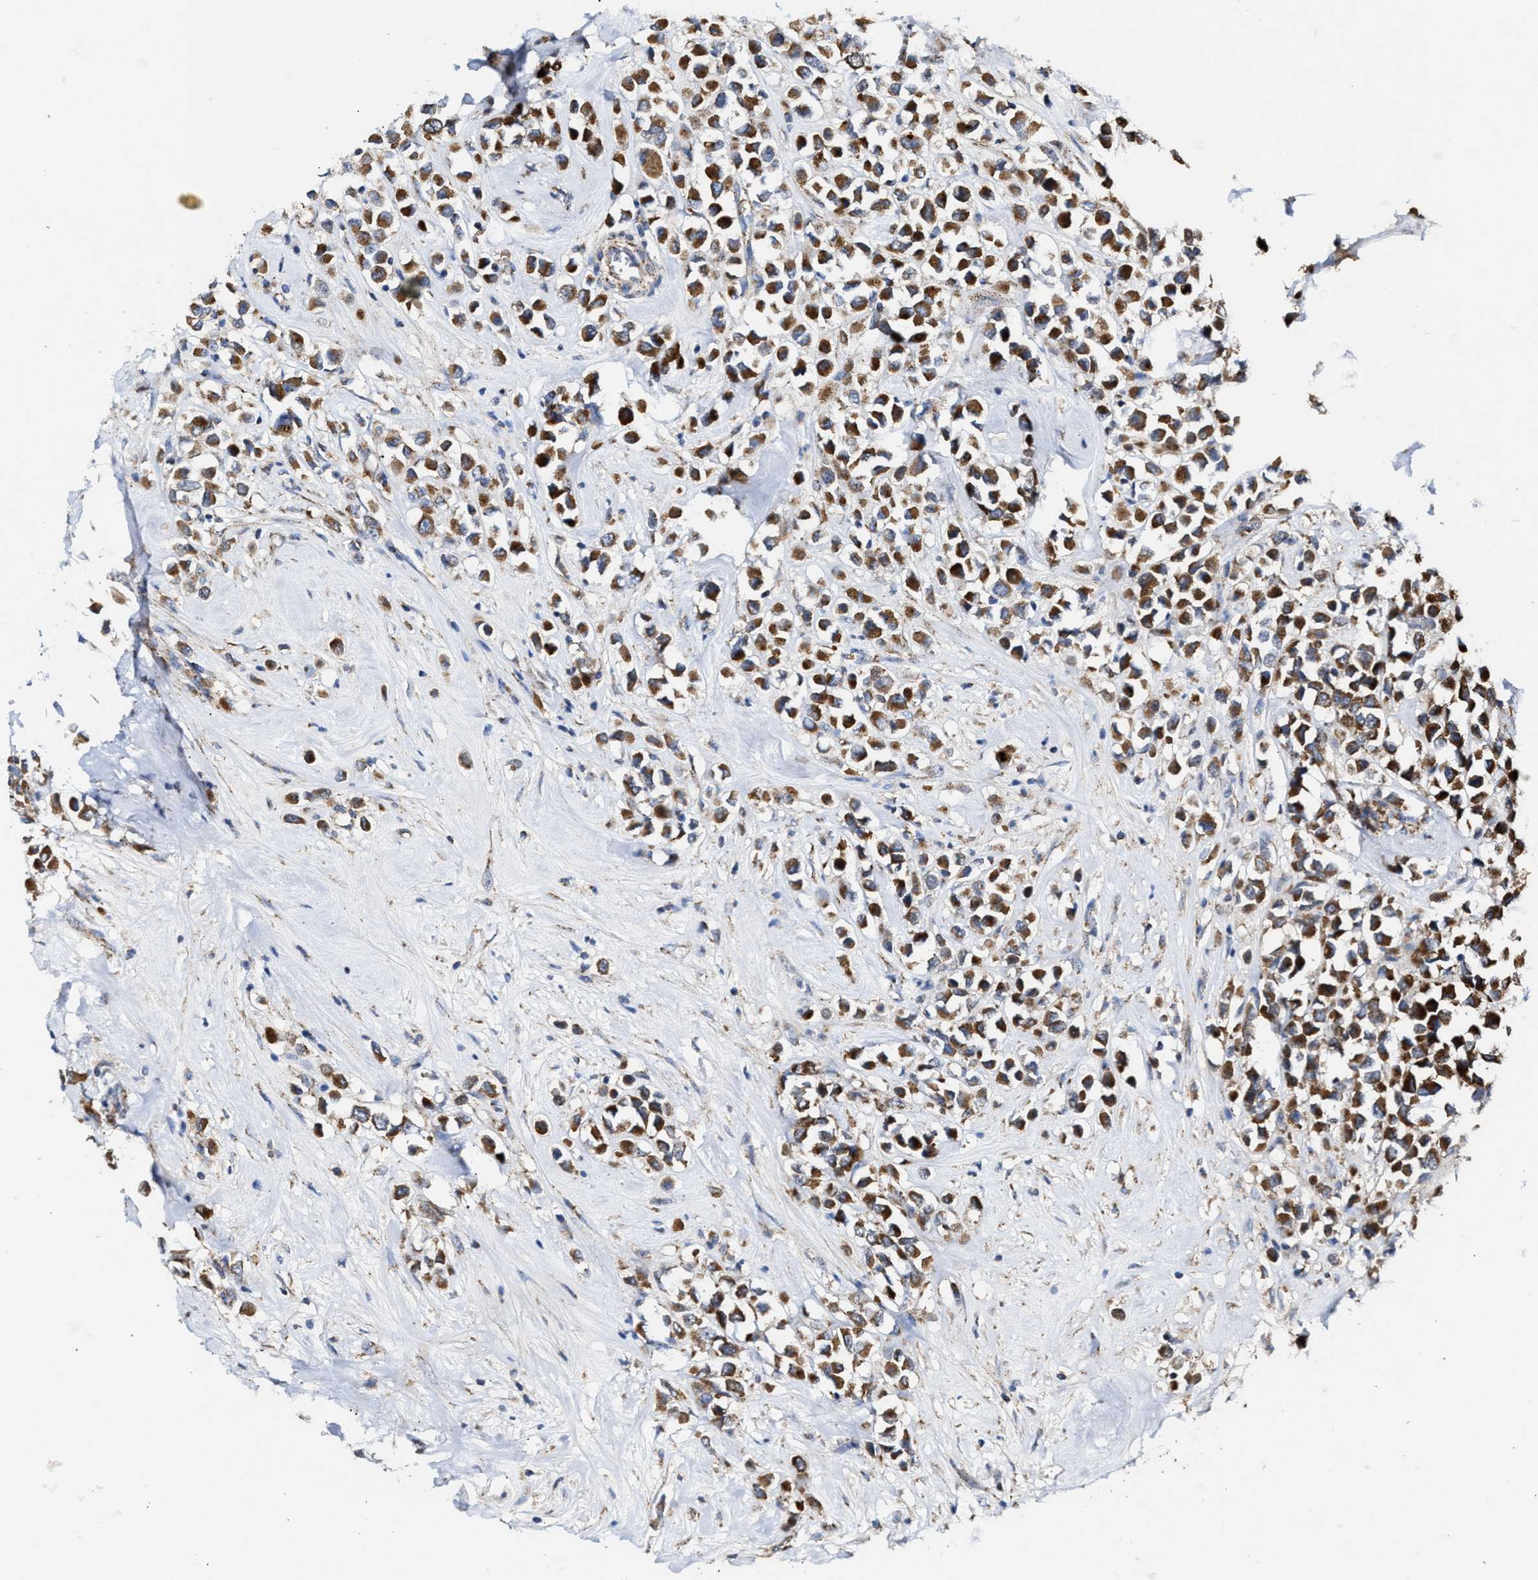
{"staining": {"intensity": "strong", "quantity": ">75%", "location": "cytoplasmic/membranous"}, "tissue": "breast cancer", "cell_type": "Tumor cells", "image_type": "cancer", "snomed": [{"axis": "morphology", "description": "Duct carcinoma"}, {"axis": "topography", "description": "Breast"}], "caption": "High-power microscopy captured an immunohistochemistry photomicrograph of breast infiltrating ductal carcinoma, revealing strong cytoplasmic/membranous staining in about >75% of tumor cells. (brown staining indicates protein expression, while blue staining denotes nuclei).", "gene": "MECR", "patient": {"sex": "female", "age": 61}}